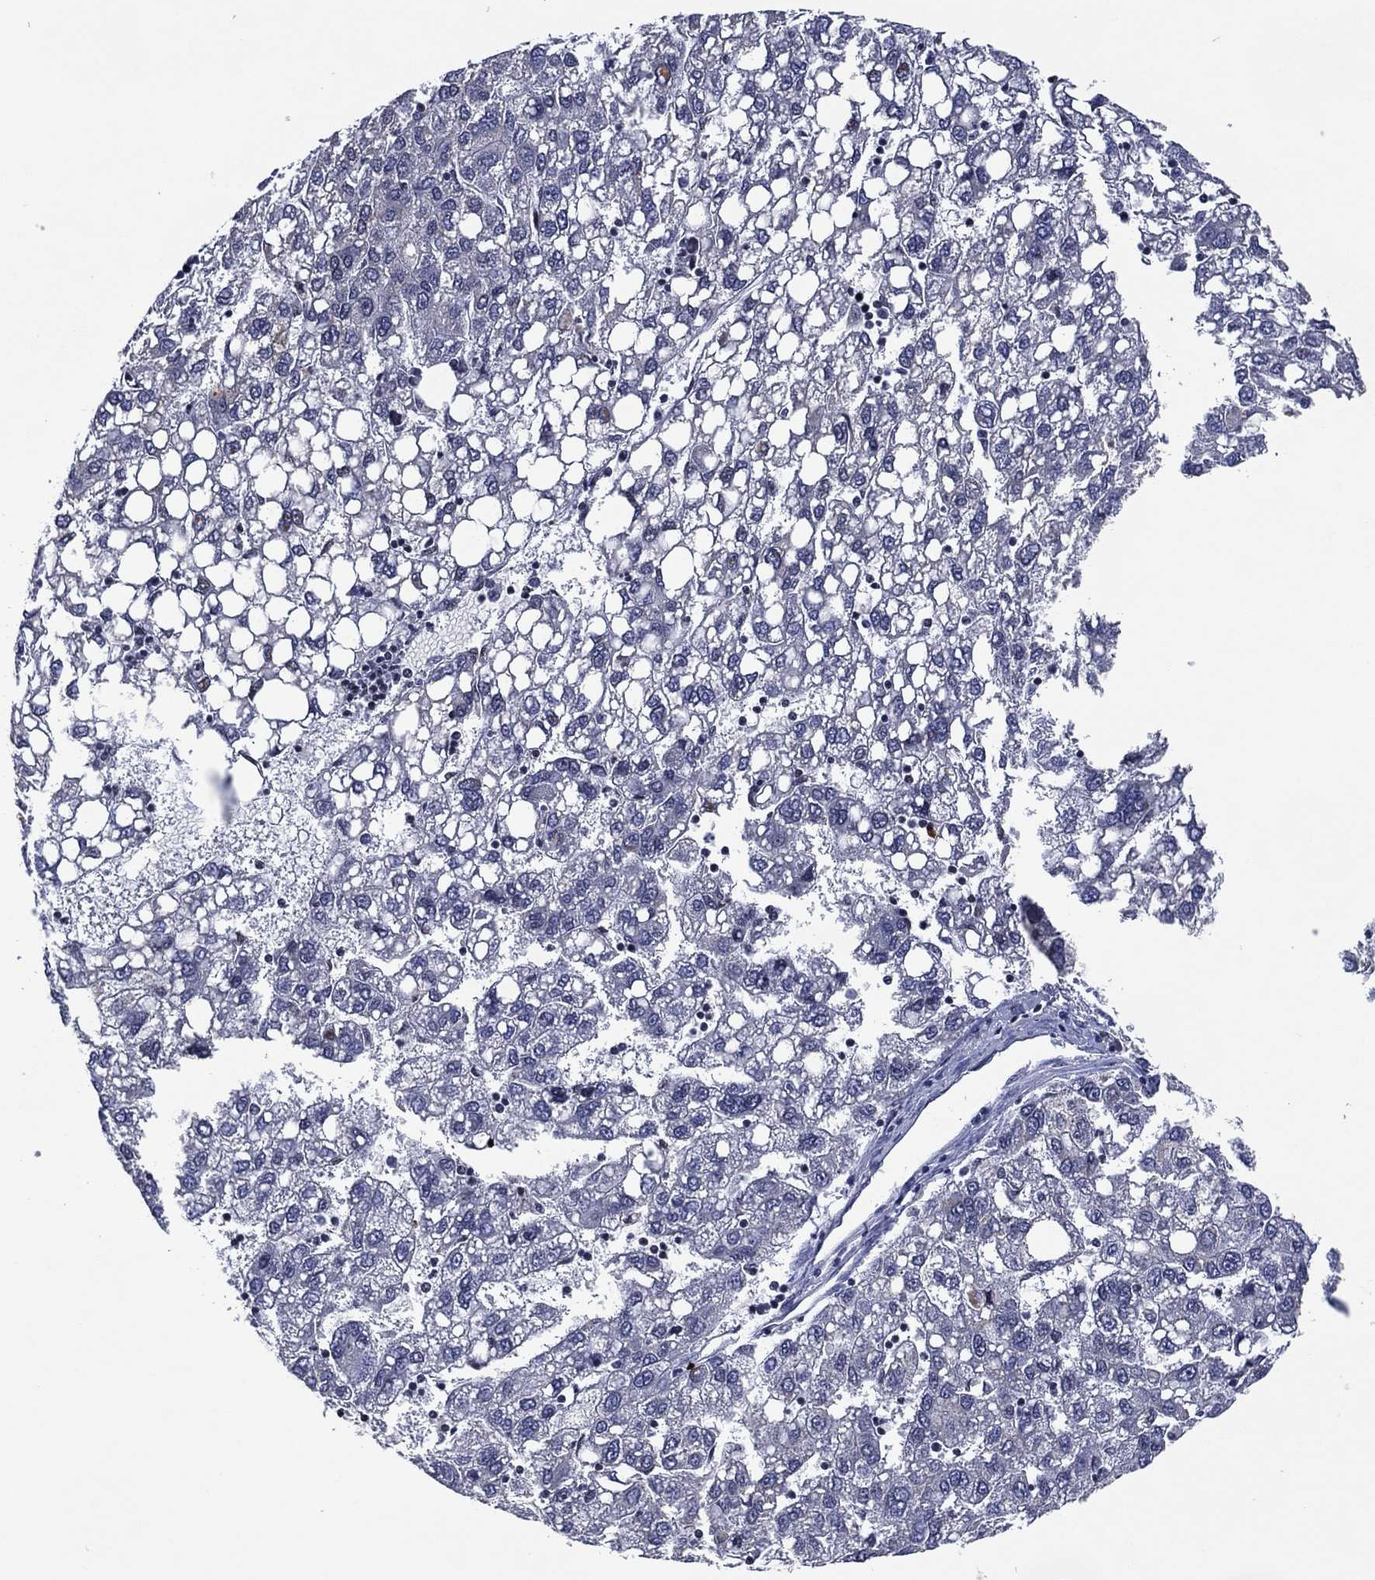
{"staining": {"intensity": "negative", "quantity": "none", "location": "none"}, "tissue": "liver cancer", "cell_type": "Tumor cells", "image_type": "cancer", "snomed": [{"axis": "morphology", "description": "Carcinoma, Hepatocellular, NOS"}, {"axis": "topography", "description": "Liver"}], "caption": "The IHC micrograph has no significant expression in tumor cells of liver cancer tissue.", "gene": "USP26", "patient": {"sex": "female", "age": 82}}